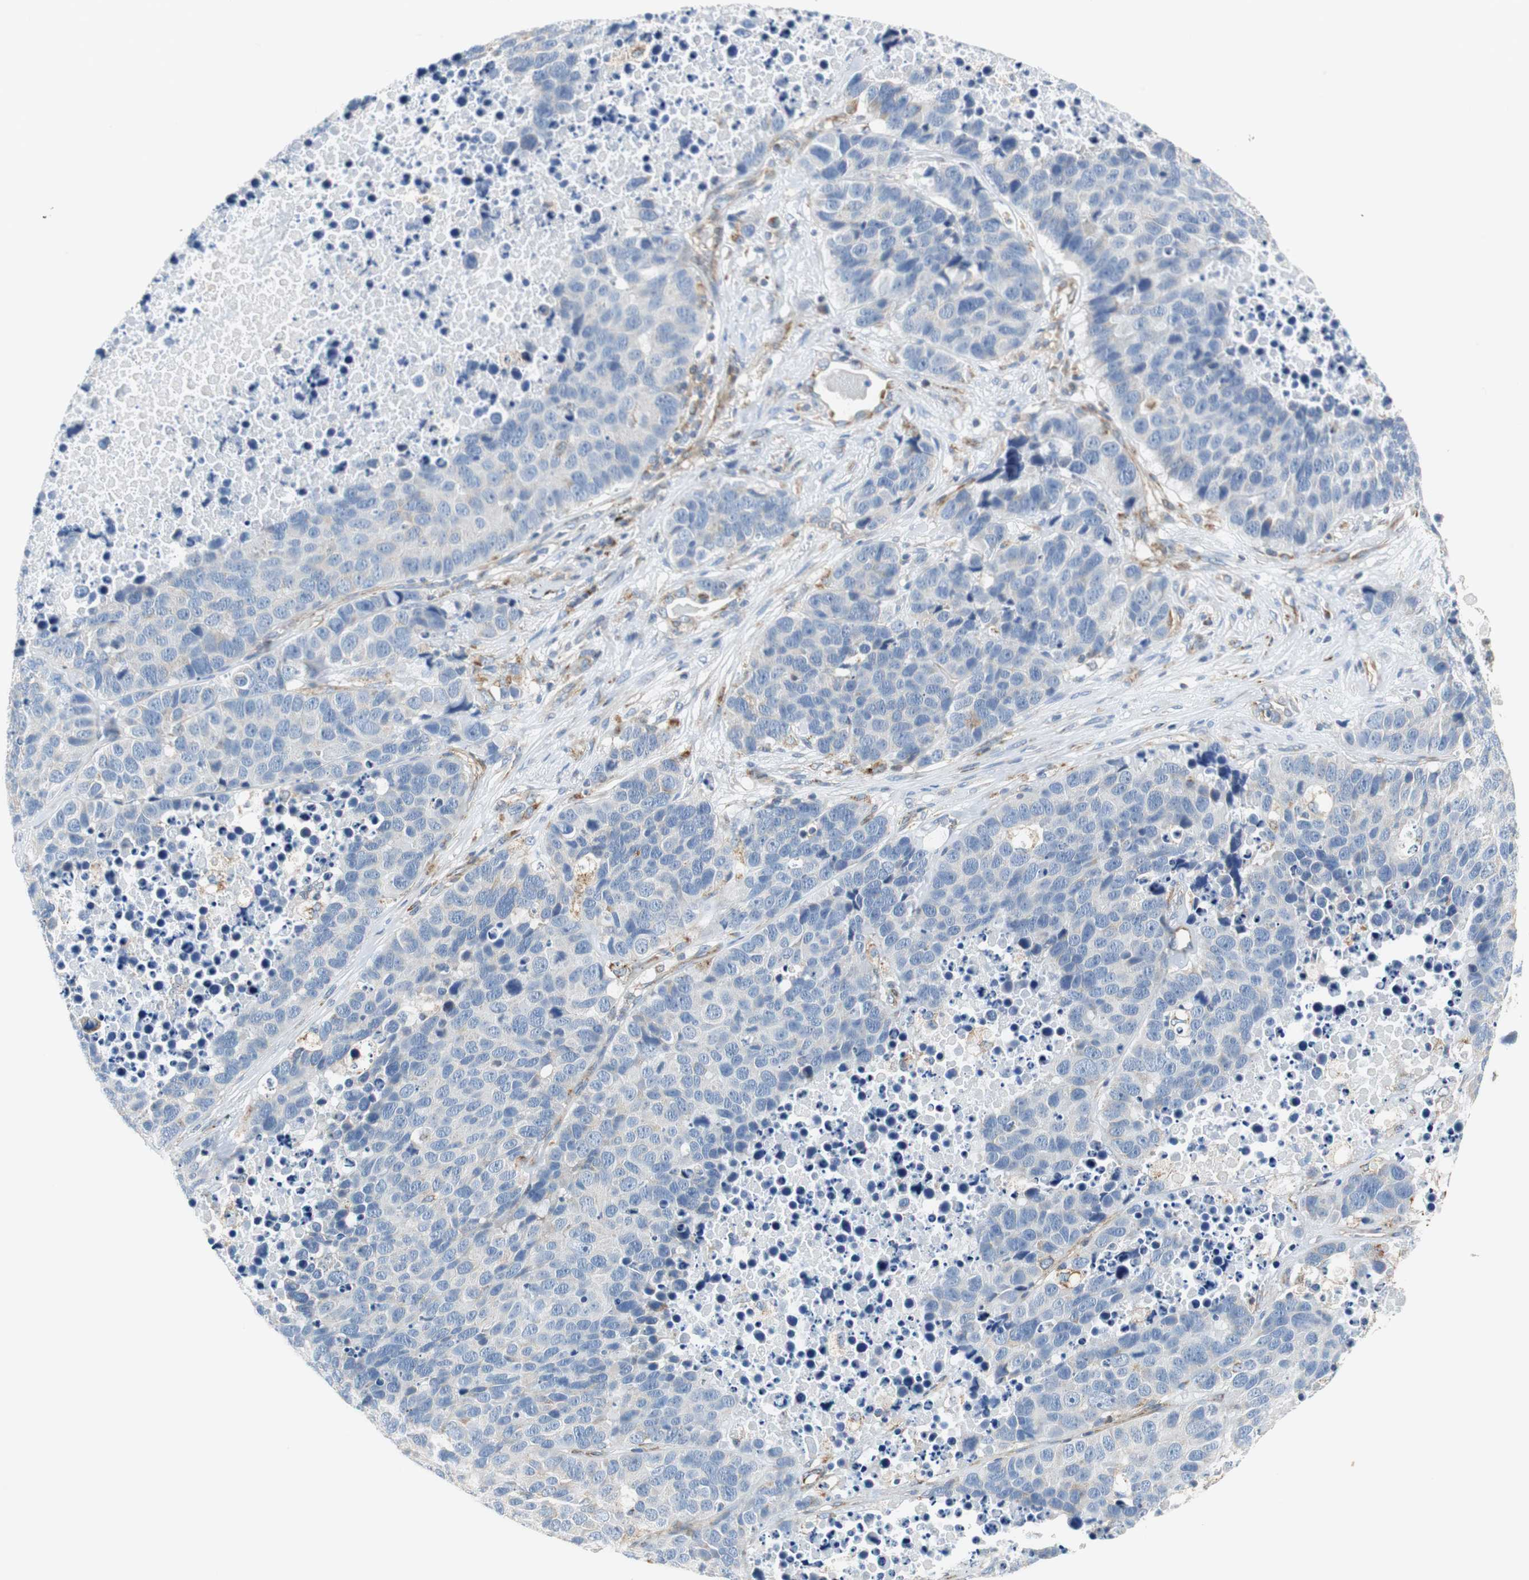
{"staining": {"intensity": "negative", "quantity": "none", "location": "none"}, "tissue": "carcinoid", "cell_type": "Tumor cells", "image_type": "cancer", "snomed": [{"axis": "morphology", "description": "Carcinoid, malignant, NOS"}, {"axis": "topography", "description": "Lung"}], "caption": "This is an IHC micrograph of human malignant carcinoid. There is no staining in tumor cells.", "gene": "GSTK1", "patient": {"sex": "male", "age": 60}}